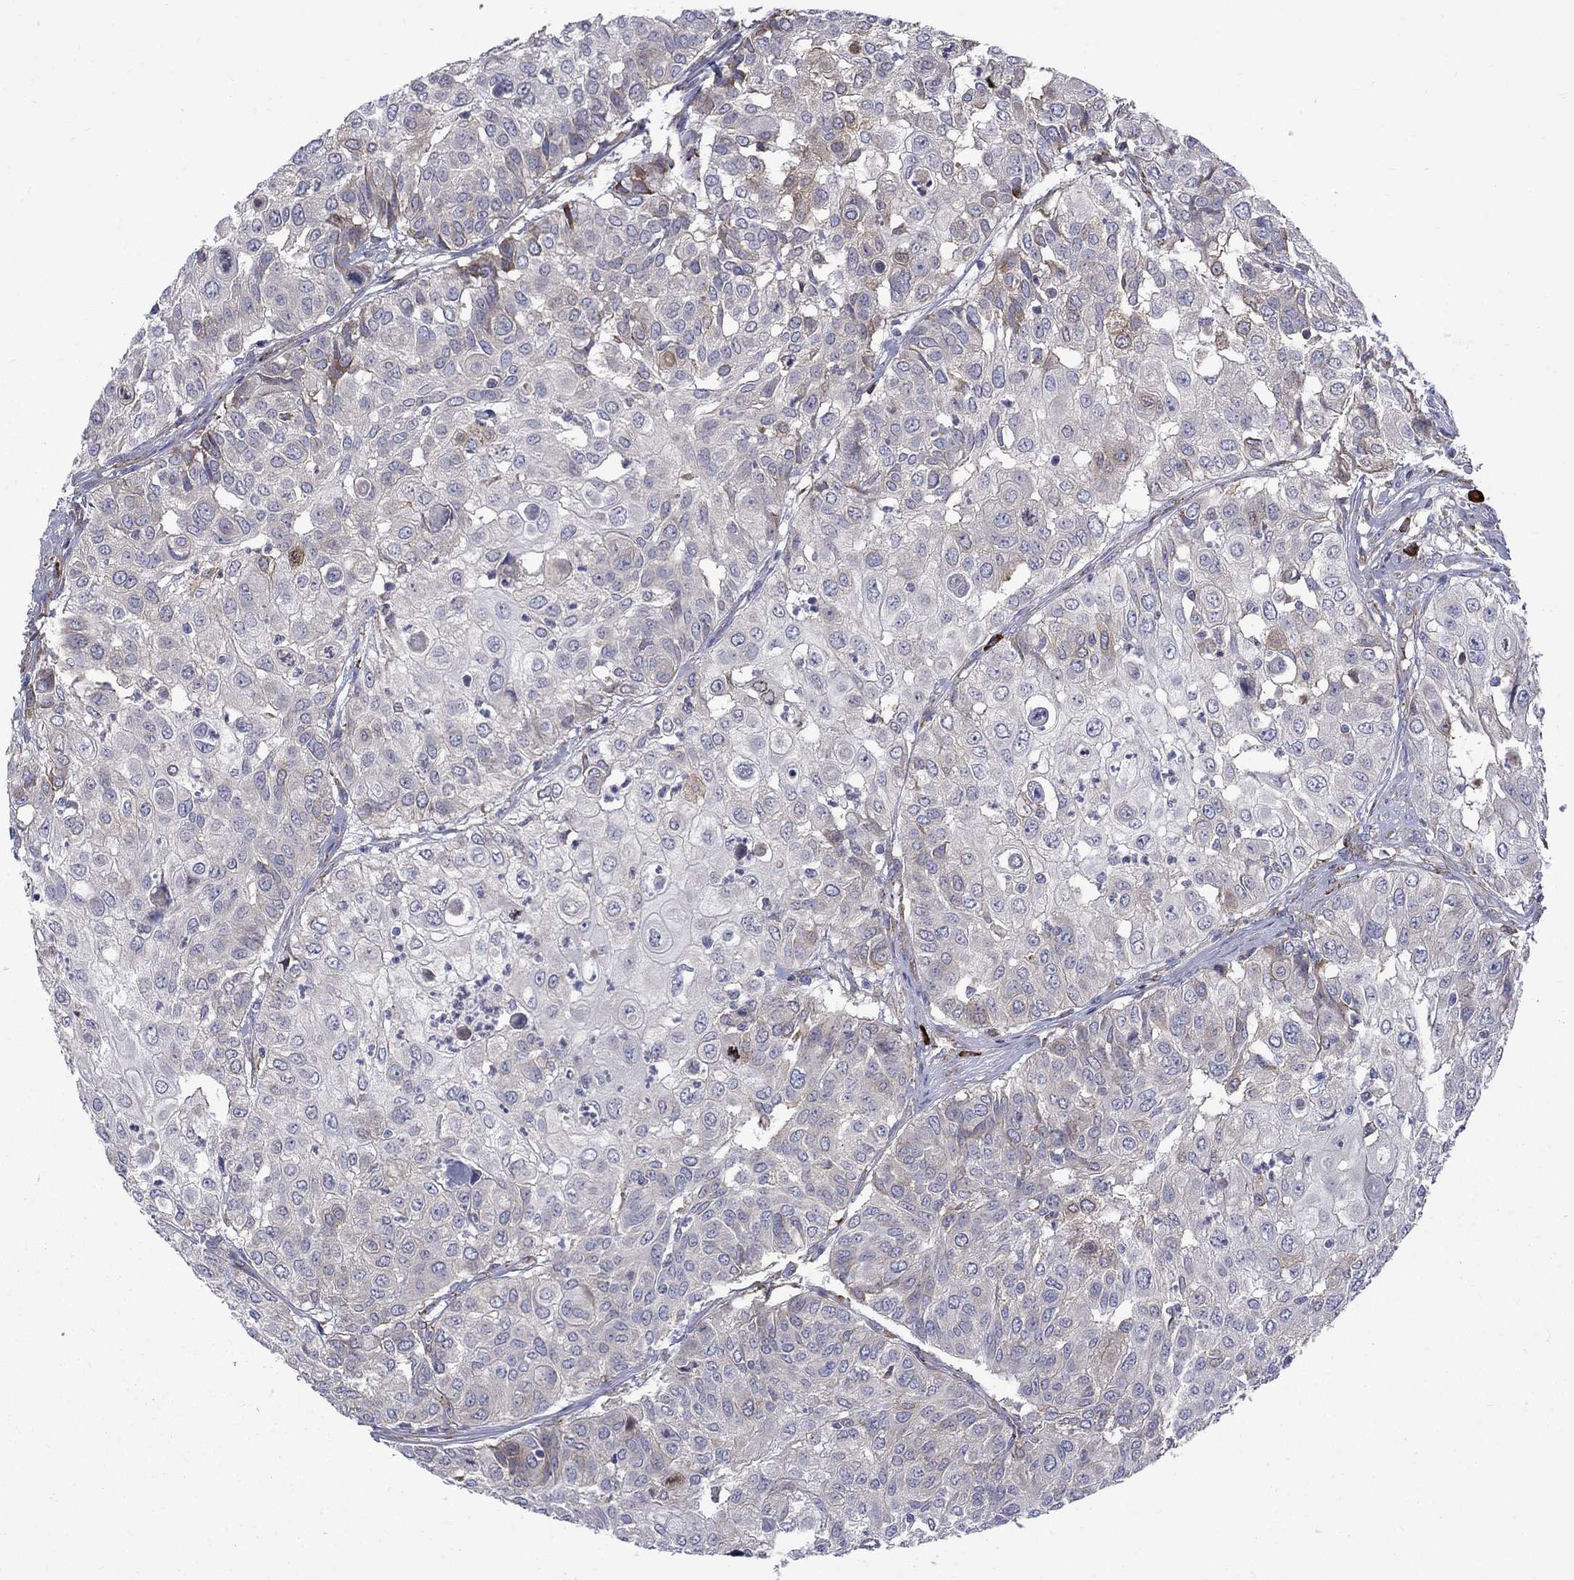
{"staining": {"intensity": "moderate", "quantity": "<25%", "location": "cytoplasmic/membranous"}, "tissue": "urothelial cancer", "cell_type": "Tumor cells", "image_type": "cancer", "snomed": [{"axis": "morphology", "description": "Urothelial carcinoma, High grade"}, {"axis": "topography", "description": "Urinary bladder"}], "caption": "Immunohistochemistry of urothelial cancer demonstrates low levels of moderate cytoplasmic/membranous staining in approximately <25% of tumor cells.", "gene": "ASNS", "patient": {"sex": "female", "age": 79}}